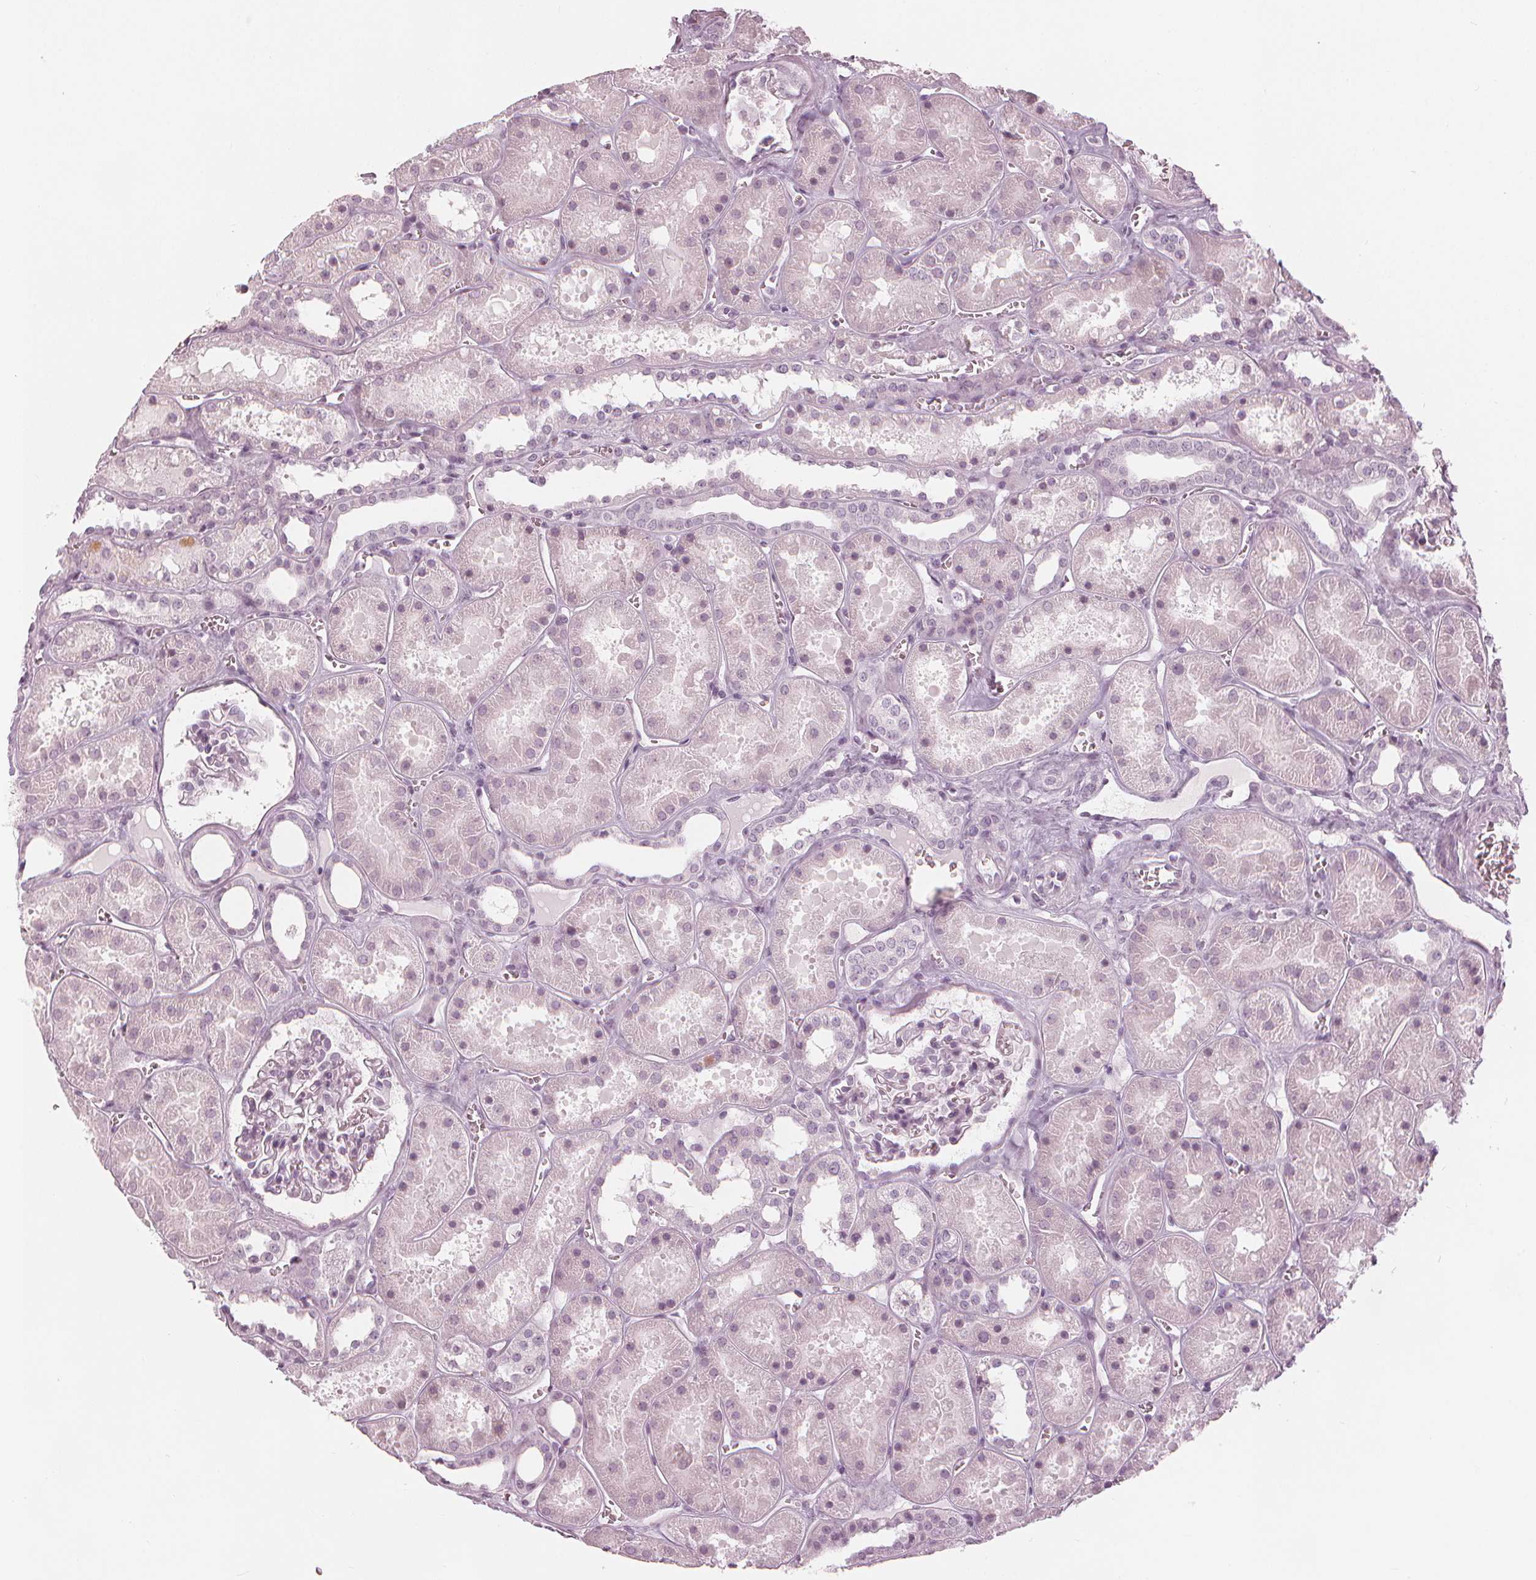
{"staining": {"intensity": "negative", "quantity": "none", "location": "none"}, "tissue": "kidney", "cell_type": "Cells in glomeruli", "image_type": "normal", "snomed": [{"axis": "morphology", "description": "Normal tissue, NOS"}, {"axis": "topography", "description": "Kidney"}], "caption": "Human kidney stained for a protein using immunohistochemistry (IHC) shows no expression in cells in glomeruli.", "gene": "PAEP", "patient": {"sex": "female", "age": 41}}